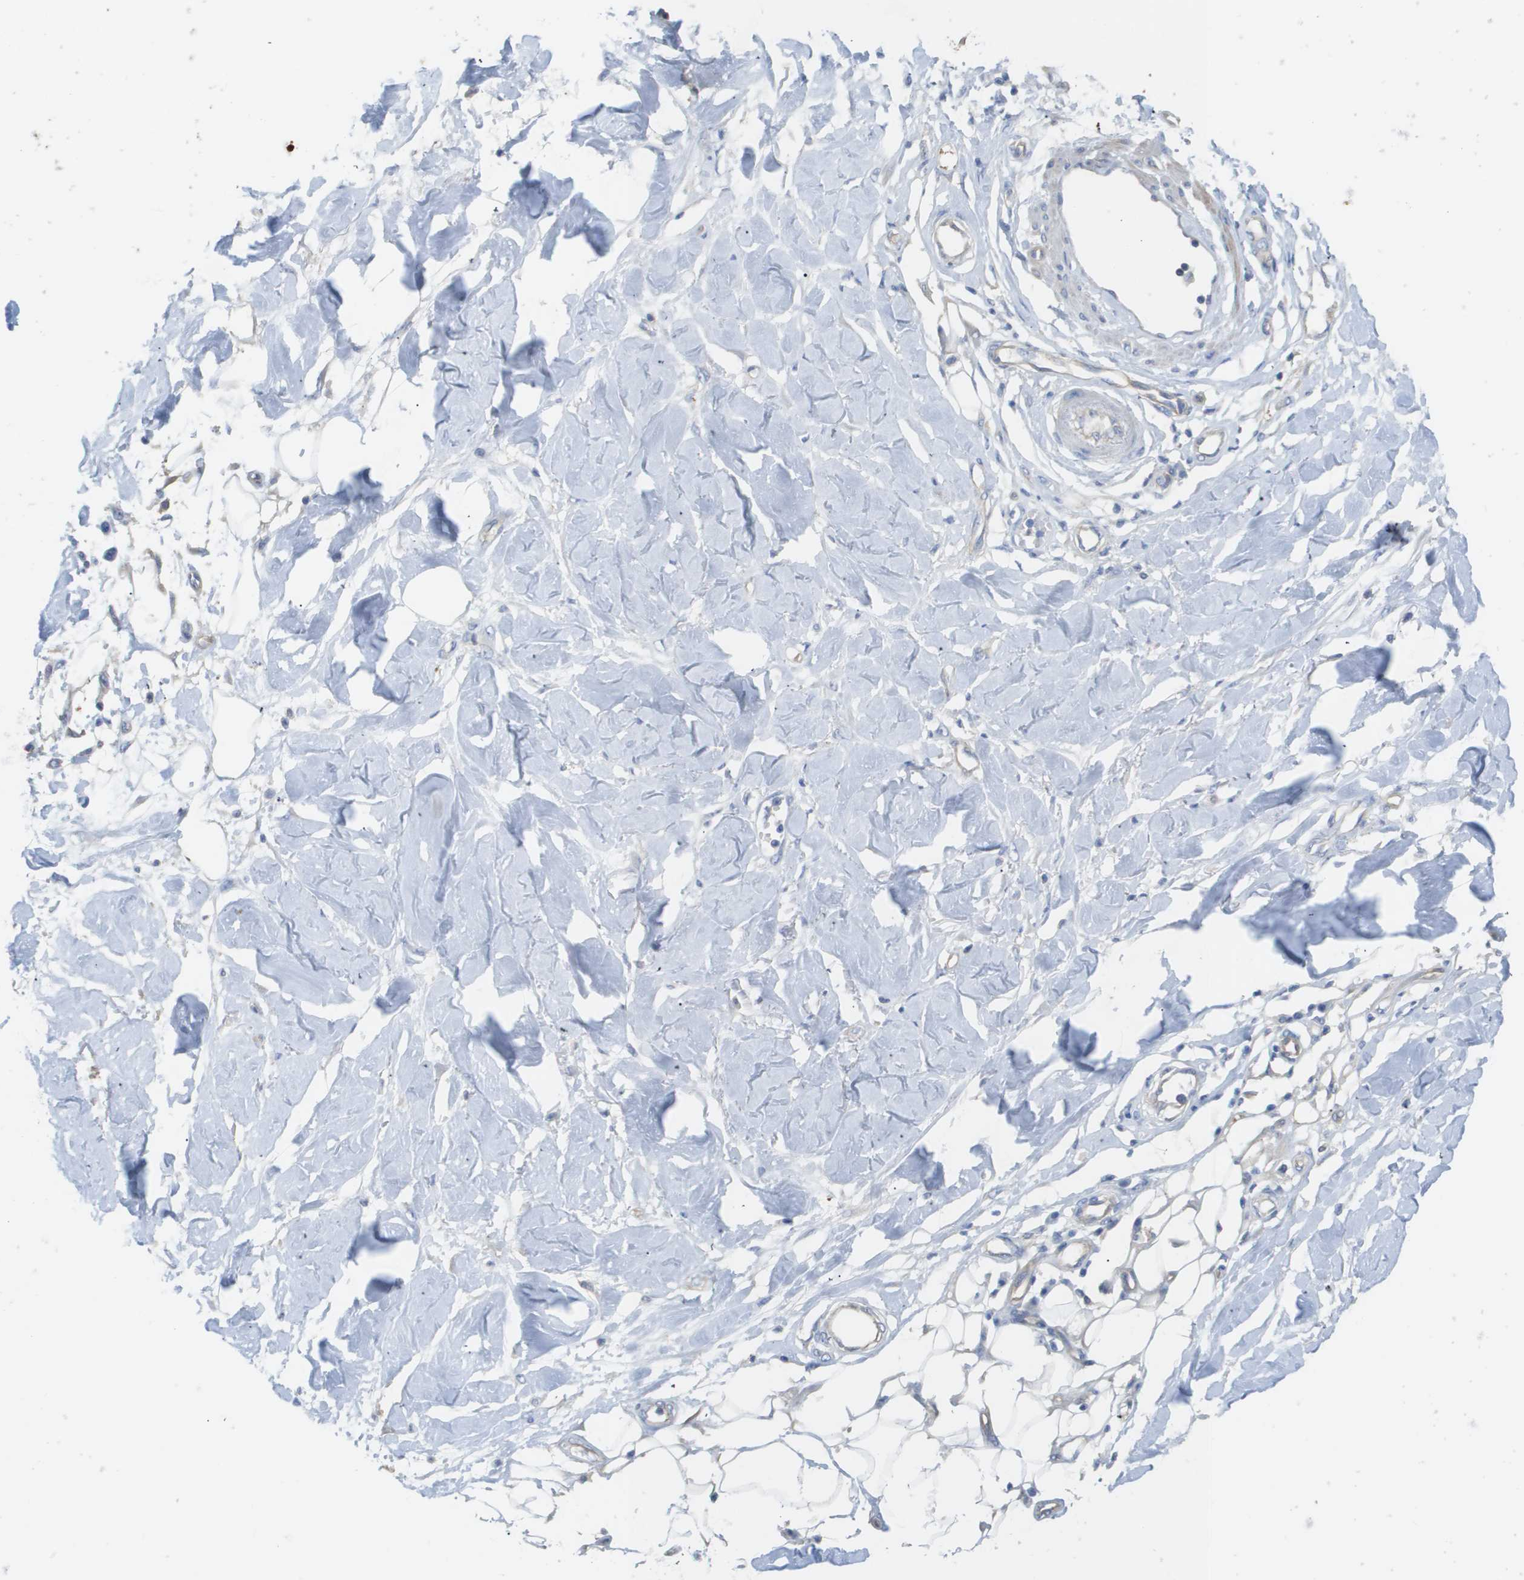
{"staining": {"intensity": "negative", "quantity": "none", "location": "none"}, "tissue": "adipose tissue", "cell_type": "Adipocytes", "image_type": "normal", "snomed": [{"axis": "morphology", "description": "Normal tissue, NOS"}, {"axis": "morphology", "description": "Squamous cell carcinoma, NOS"}, {"axis": "topography", "description": "Skin"}, {"axis": "topography", "description": "Peripheral nerve tissue"}], "caption": "This image is of unremarkable adipose tissue stained with immunohistochemistry to label a protein in brown with the nuclei are counter-stained blue. There is no positivity in adipocytes.", "gene": "MYL3", "patient": {"sex": "male", "age": 83}}